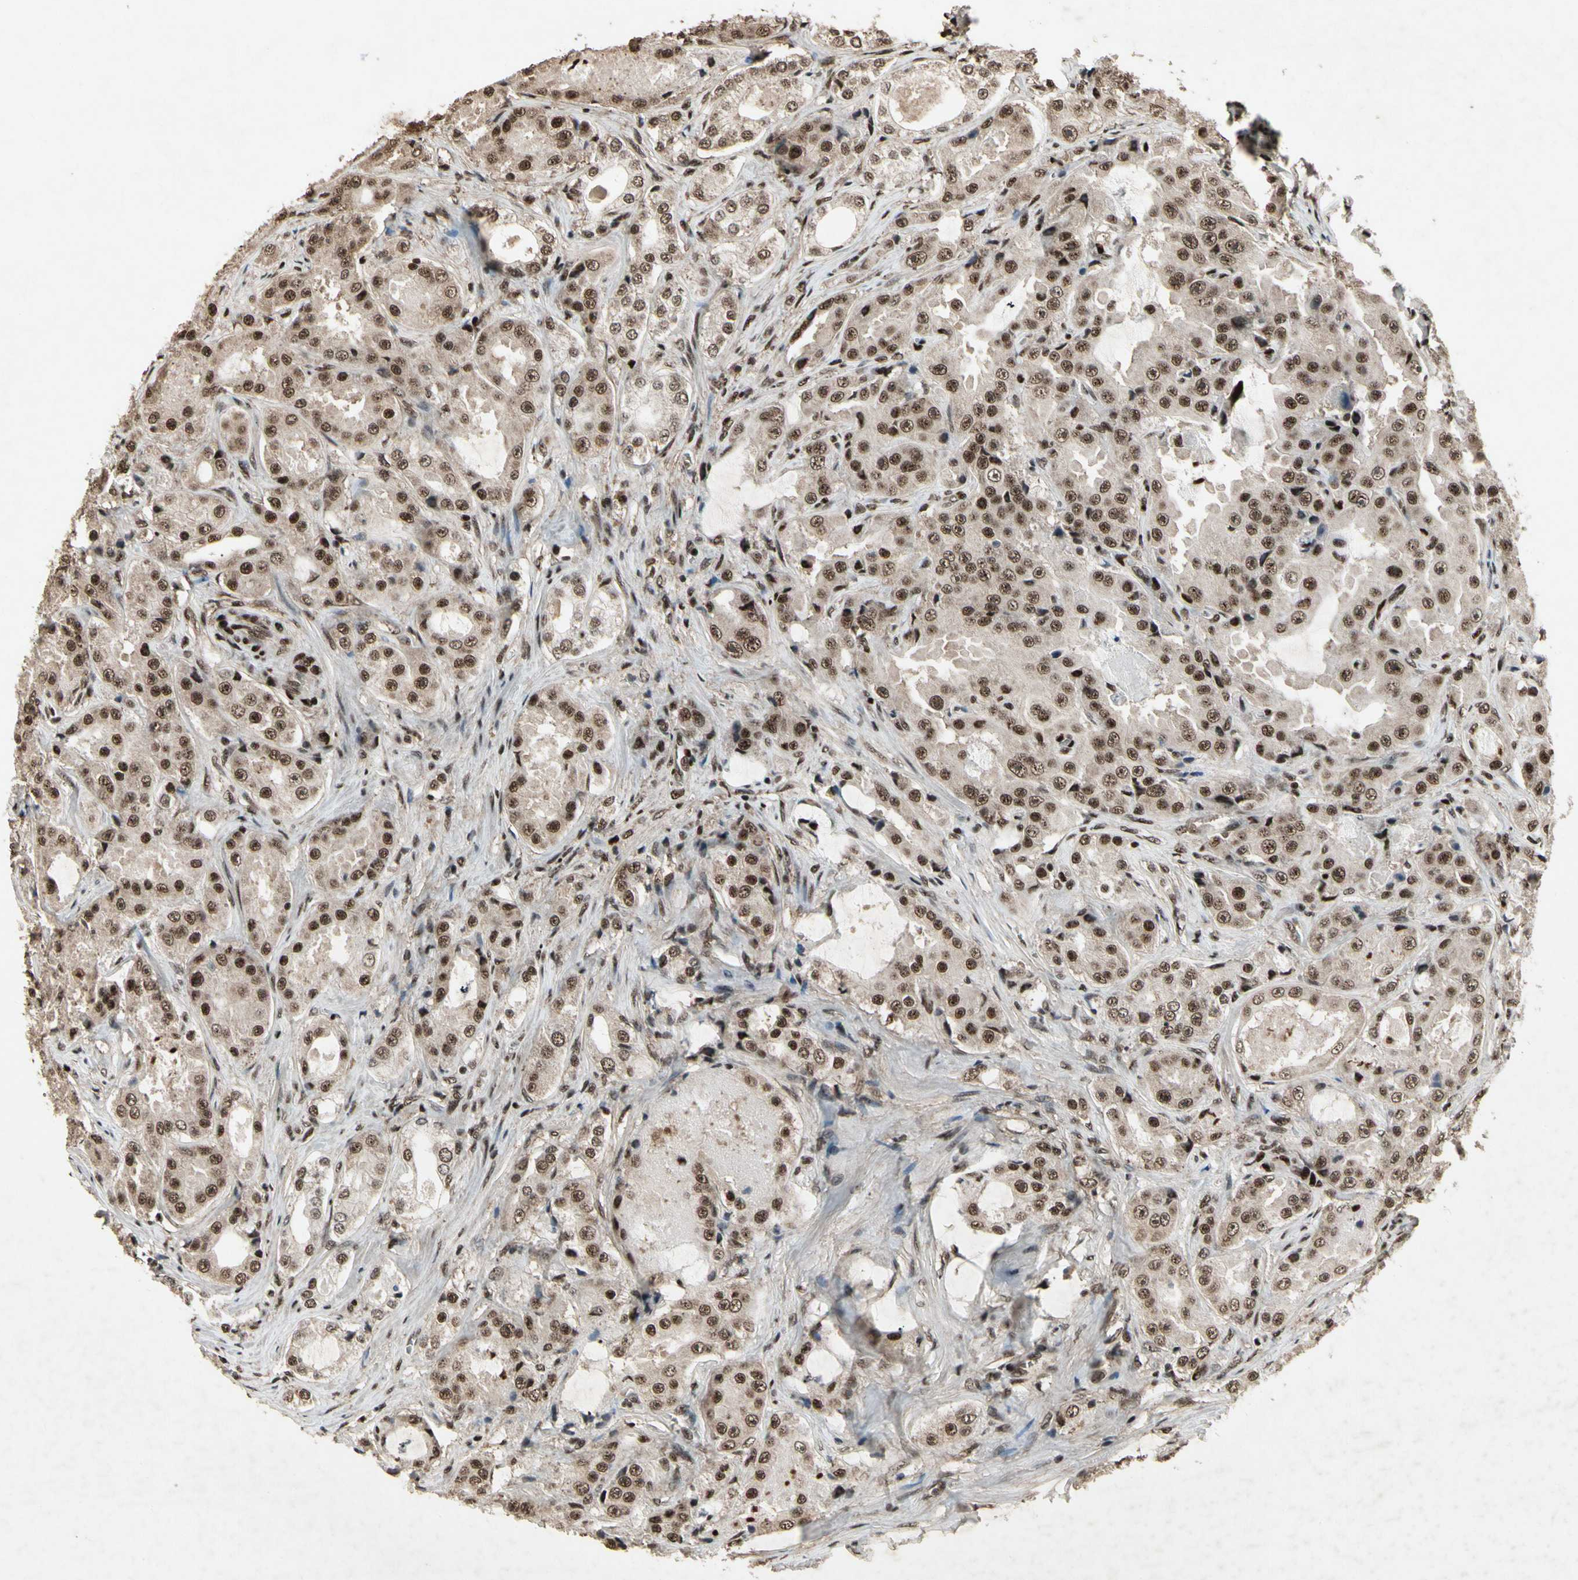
{"staining": {"intensity": "moderate", "quantity": ">75%", "location": "nuclear"}, "tissue": "prostate cancer", "cell_type": "Tumor cells", "image_type": "cancer", "snomed": [{"axis": "morphology", "description": "Adenocarcinoma, High grade"}, {"axis": "topography", "description": "Prostate"}], "caption": "There is medium levels of moderate nuclear staining in tumor cells of prostate adenocarcinoma (high-grade), as demonstrated by immunohistochemical staining (brown color).", "gene": "TBX2", "patient": {"sex": "male", "age": 73}}